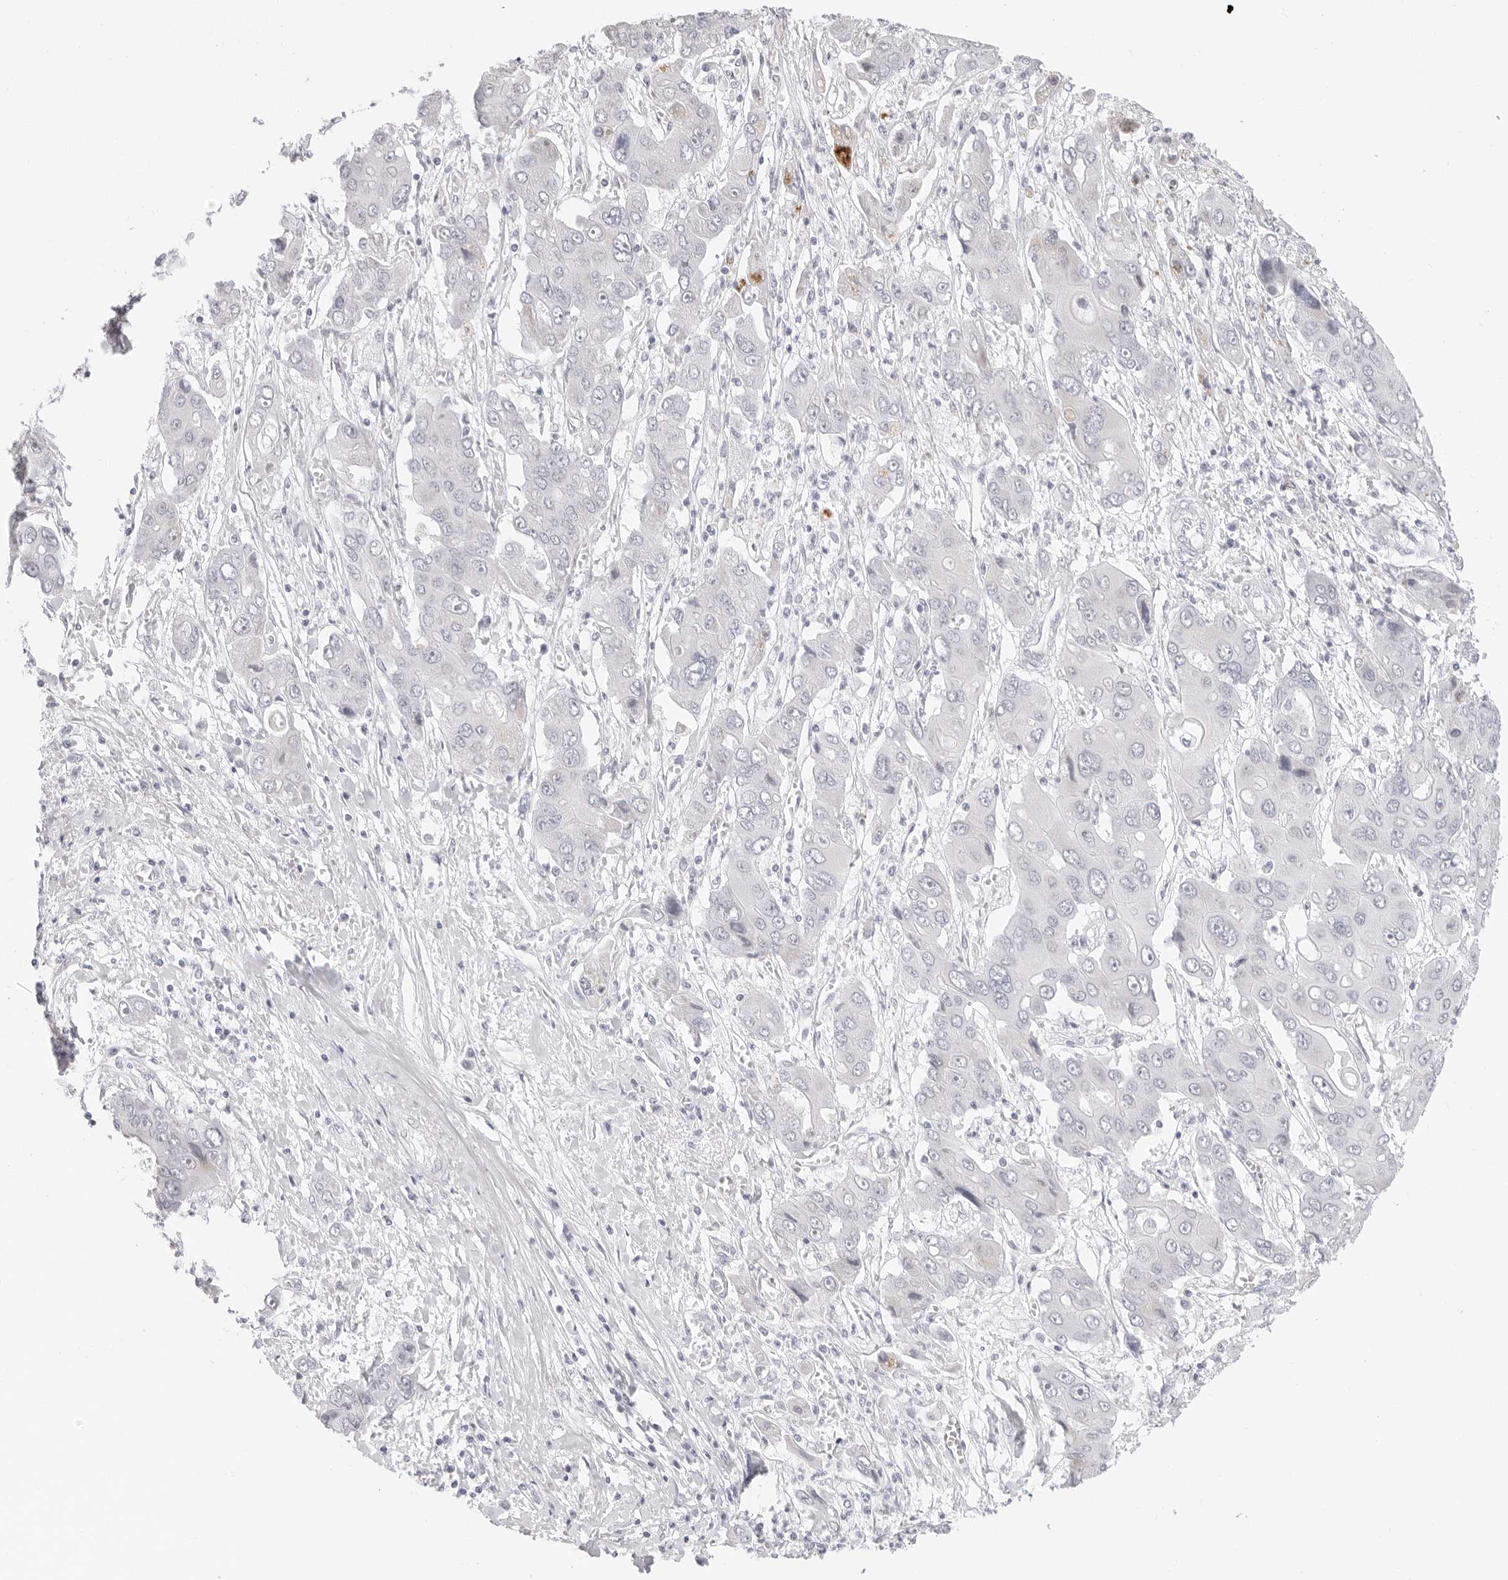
{"staining": {"intensity": "negative", "quantity": "none", "location": "none"}, "tissue": "liver cancer", "cell_type": "Tumor cells", "image_type": "cancer", "snomed": [{"axis": "morphology", "description": "Cholangiocarcinoma"}, {"axis": "topography", "description": "Liver"}], "caption": "An image of human cholangiocarcinoma (liver) is negative for staining in tumor cells. (Stains: DAB (3,3'-diaminobenzidine) IHC with hematoxylin counter stain, Microscopy: brightfield microscopy at high magnification).", "gene": "AGMAT", "patient": {"sex": "male", "age": 67}}